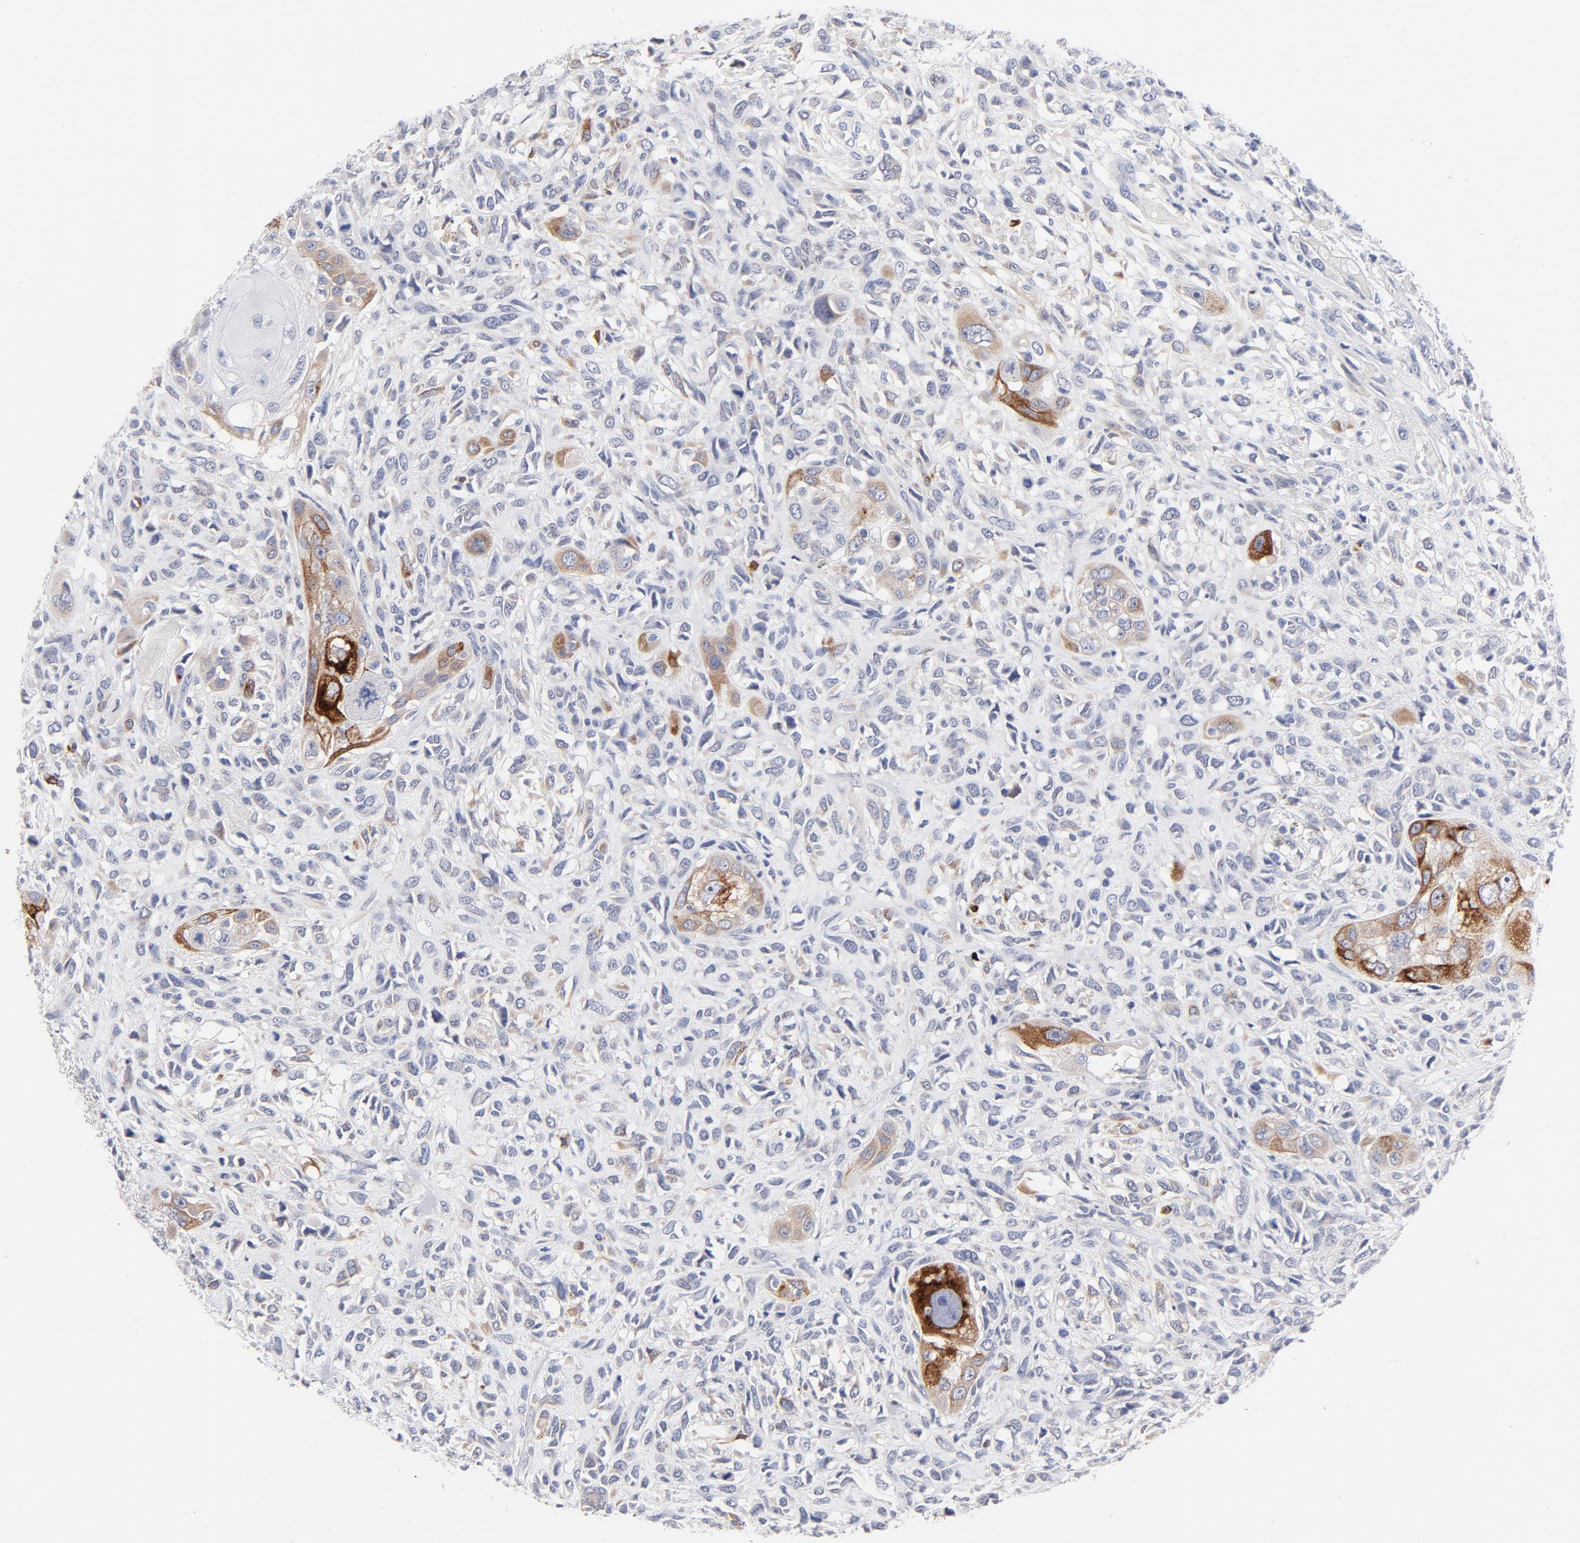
{"staining": {"intensity": "strong", "quantity": ">75%", "location": "cytoplasmic/membranous"}, "tissue": "head and neck cancer", "cell_type": "Tumor cells", "image_type": "cancer", "snomed": [{"axis": "morphology", "description": "Neoplasm, malignant, NOS"}, {"axis": "topography", "description": "Salivary gland"}, {"axis": "topography", "description": "Head-Neck"}], "caption": "Protein analysis of head and neck cancer tissue shows strong cytoplasmic/membranous positivity in about >75% of tumor cells. The protein is shown in brown color, while the nuclei are stained blue.", "gene": "MID1", "patient": {"sex": "male", "age": 43}}